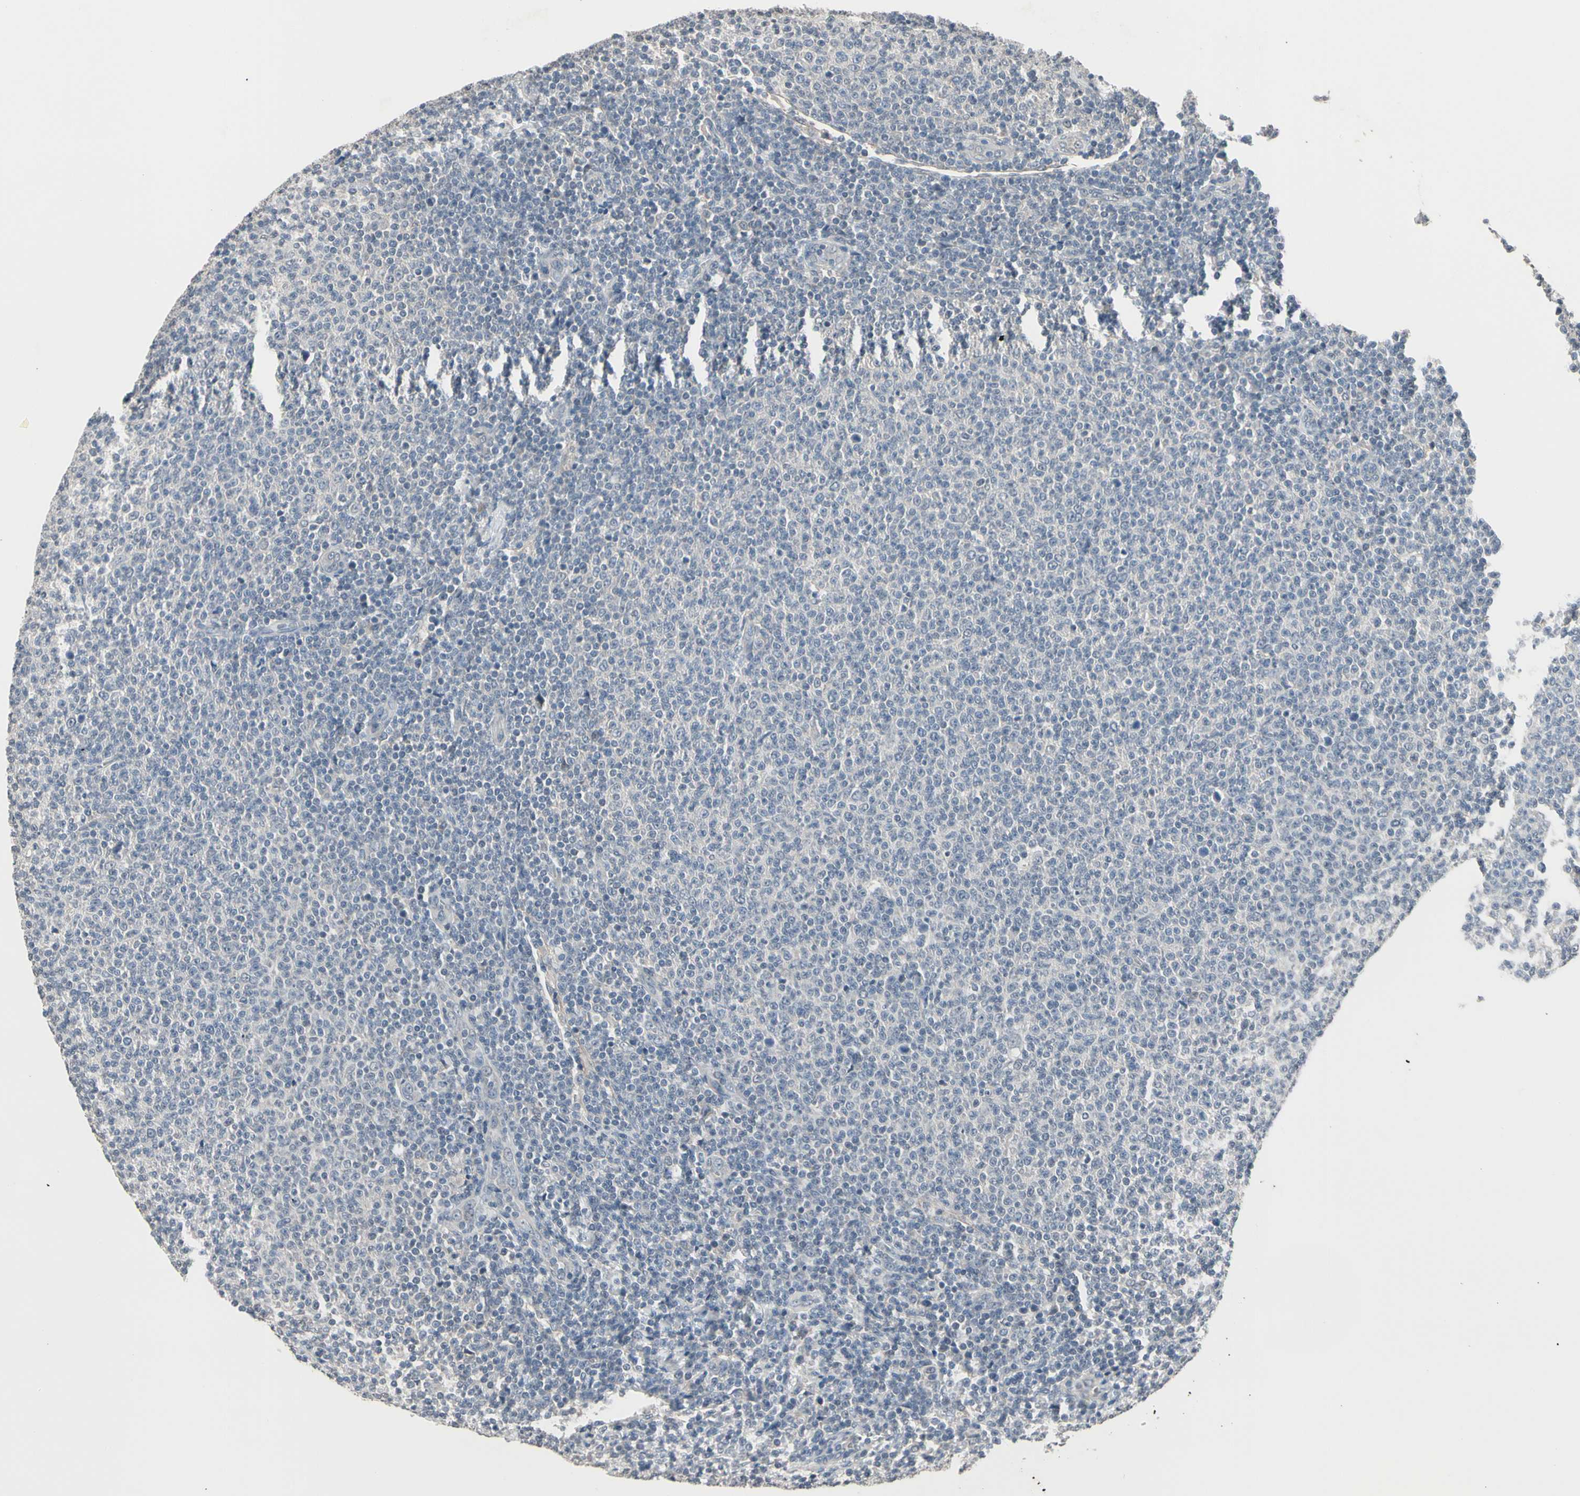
{"staining": {"intensity": "negative", "quantity": "none", "location": "none"}, "tissue": "lymphoma", "cell_type": "Tumor cells", "image_type": "cancer", "snomed": [{"axis": "morphology", "description": "Malignant lymphoma, non-Hodgkin's type, Low grade"}, {"axis": "topography", "description": "Lymph node"}], "caption": "The photomicrograph reveals no staining of tumor cells in lymphoma.", "gene": "SV2A", "patient": {"sex": "male", "age": 66}}